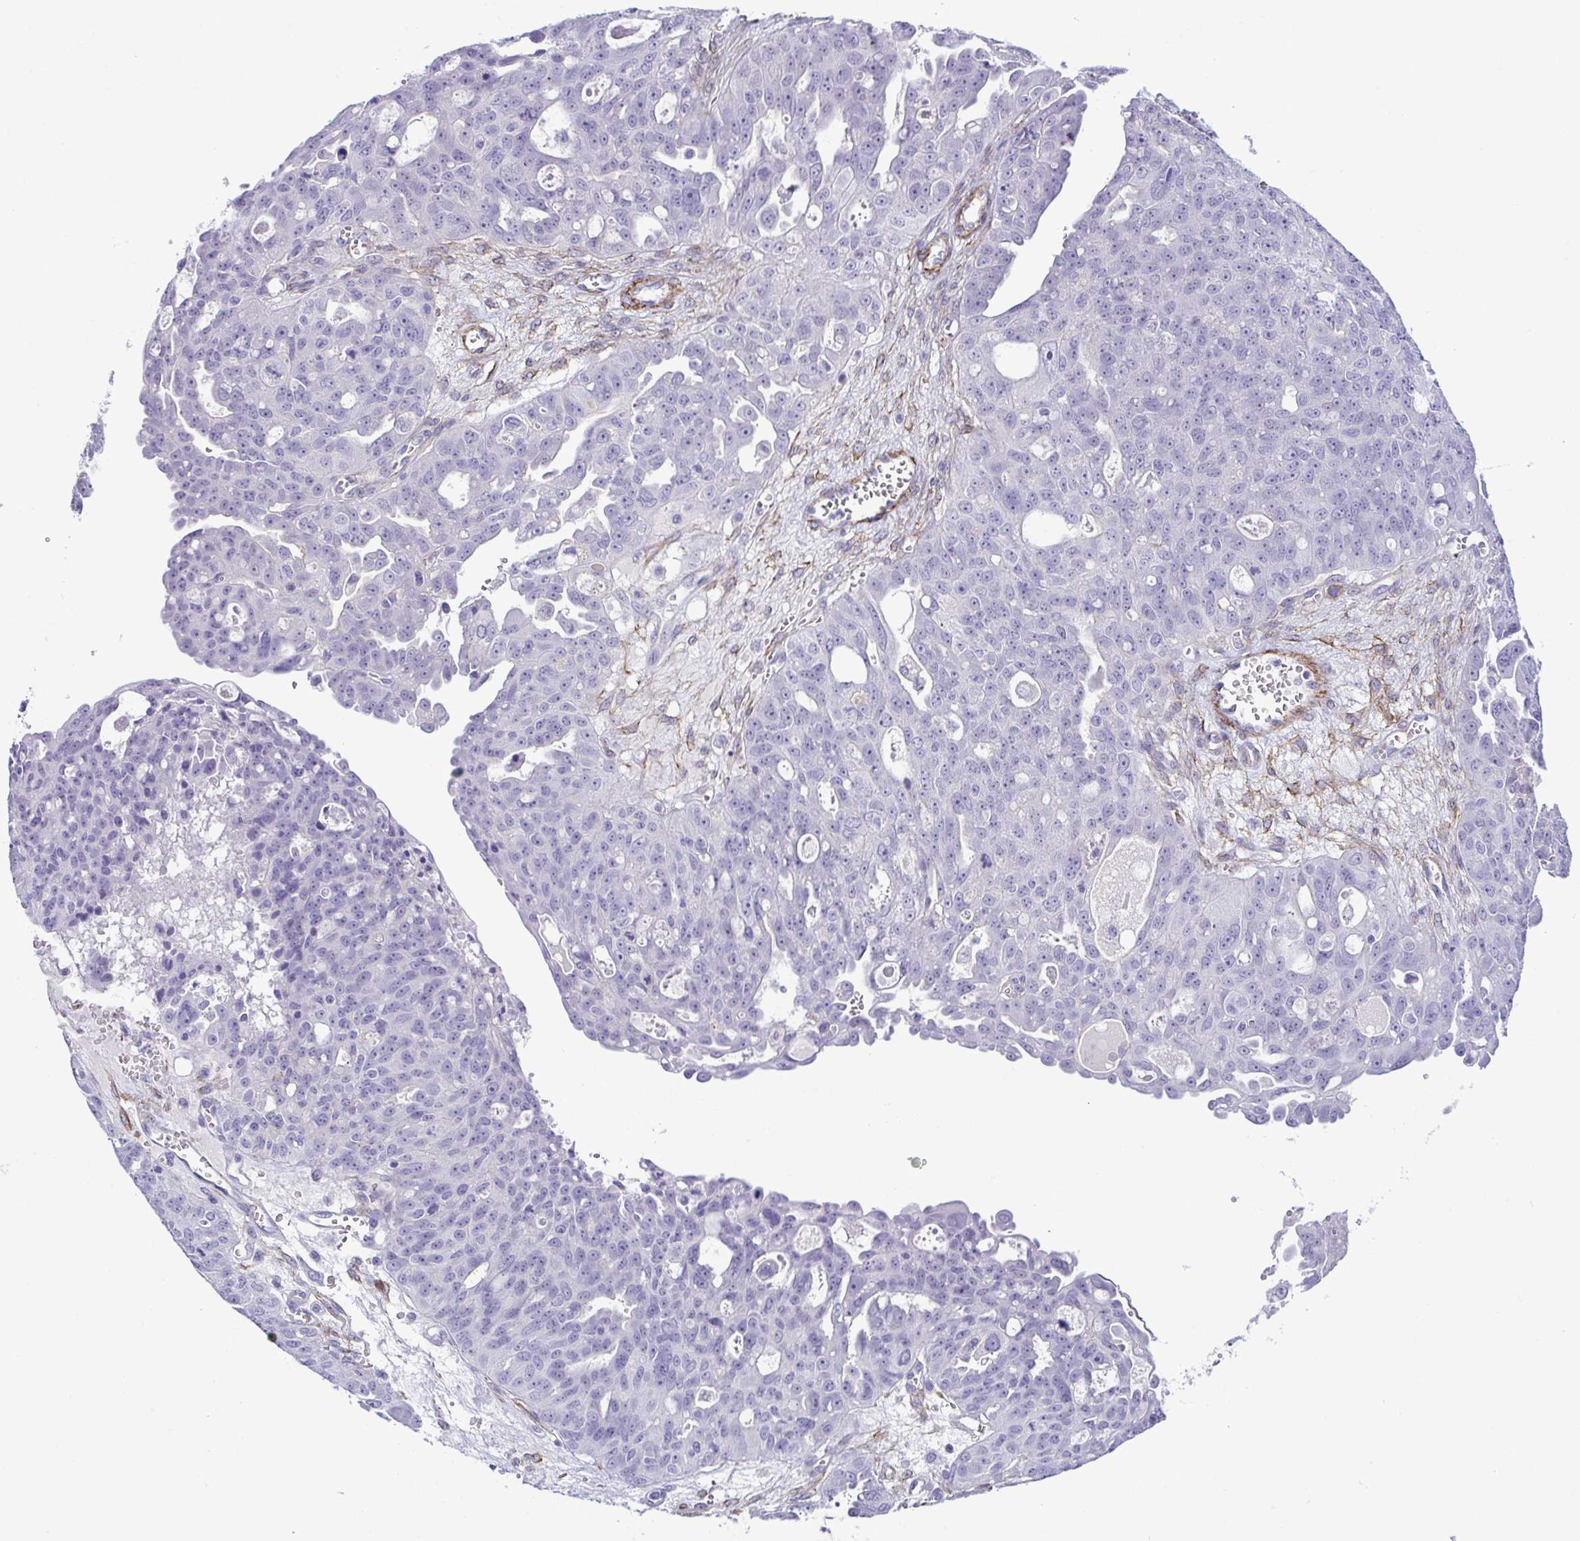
{"staining": {"intensity": "negative", "quantity": "none", "location": "none"}, "tissue": "ovarian cancer", "cell_type": "Tumor cells", "image_type": "cancer", "snomed": [{"axis": "morphology", "description": "Carcinoma, endometroid"}, {"axis": "topography", "description": "Ovary"}], "caption": "This histopathology image is of ovarian cancer (endometroid carcinoma) stained with immunohistochemistry (IHC) to label a protein in brown with the nuclei are counter-stained blue. There is no staining in tumor cells.", "gene": "SYNPO2L", "patient": {"sex": "female", "age": 70}}